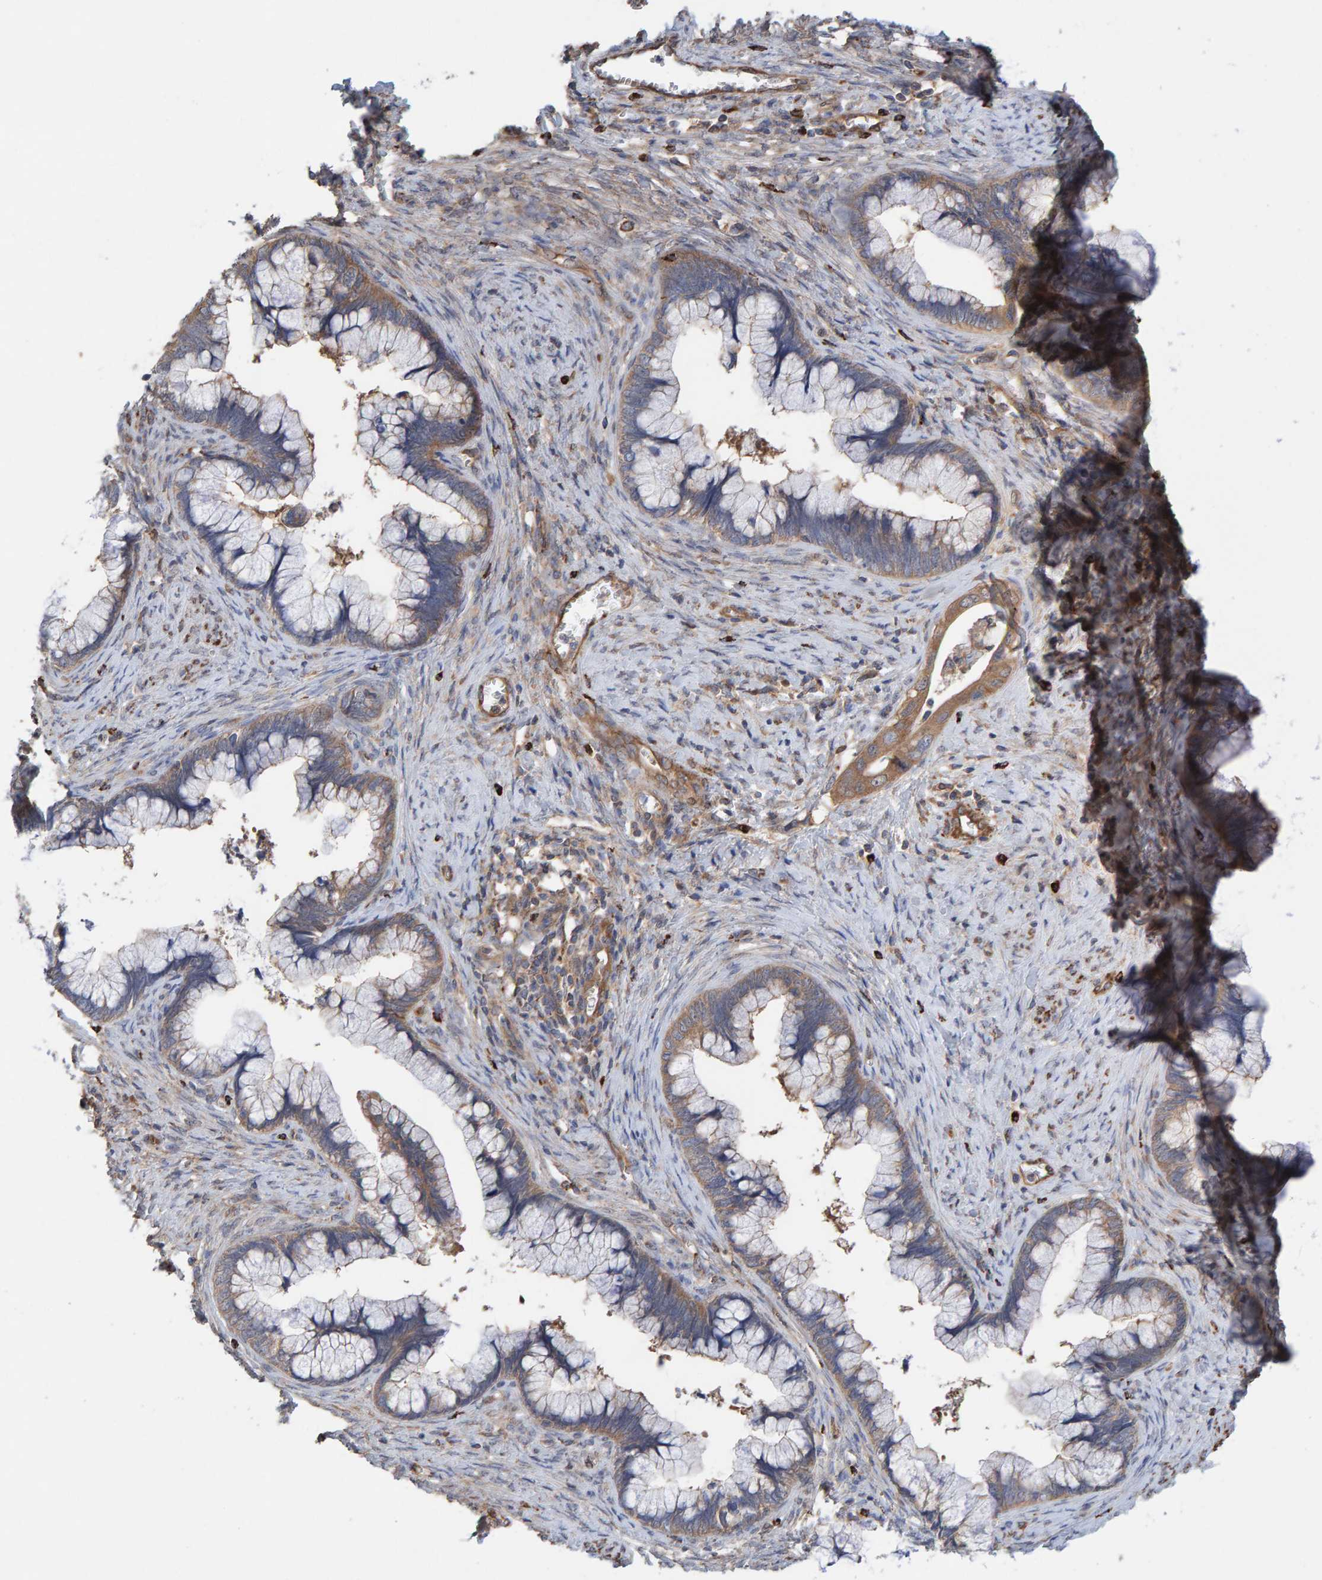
{"staining": {"intensity": "moderate", "quantity": ">75%", "location": "cytoplasmic/membranous"}, "tissue": "cervical cancer", "cell_type": "Tumor cells", "image_type": "cancer", "snomed": [{"axis": "morphology", "description": "Adenocarcinoma, NOS"}, {"axis": "topography", "description": "Cervix"}], "caption": "Protein expression analysis of adenocarcinoma (cervical) exhibits moderate cytoplasmic/membranous staining in about >75% of tumor cells. Using DAB (brown) and hematoxylin (blue) stains, captured at high magnification using brightfield microscopy.", "gene": "LRSAM1", "patient": {"sex": "female", "age": 44}}